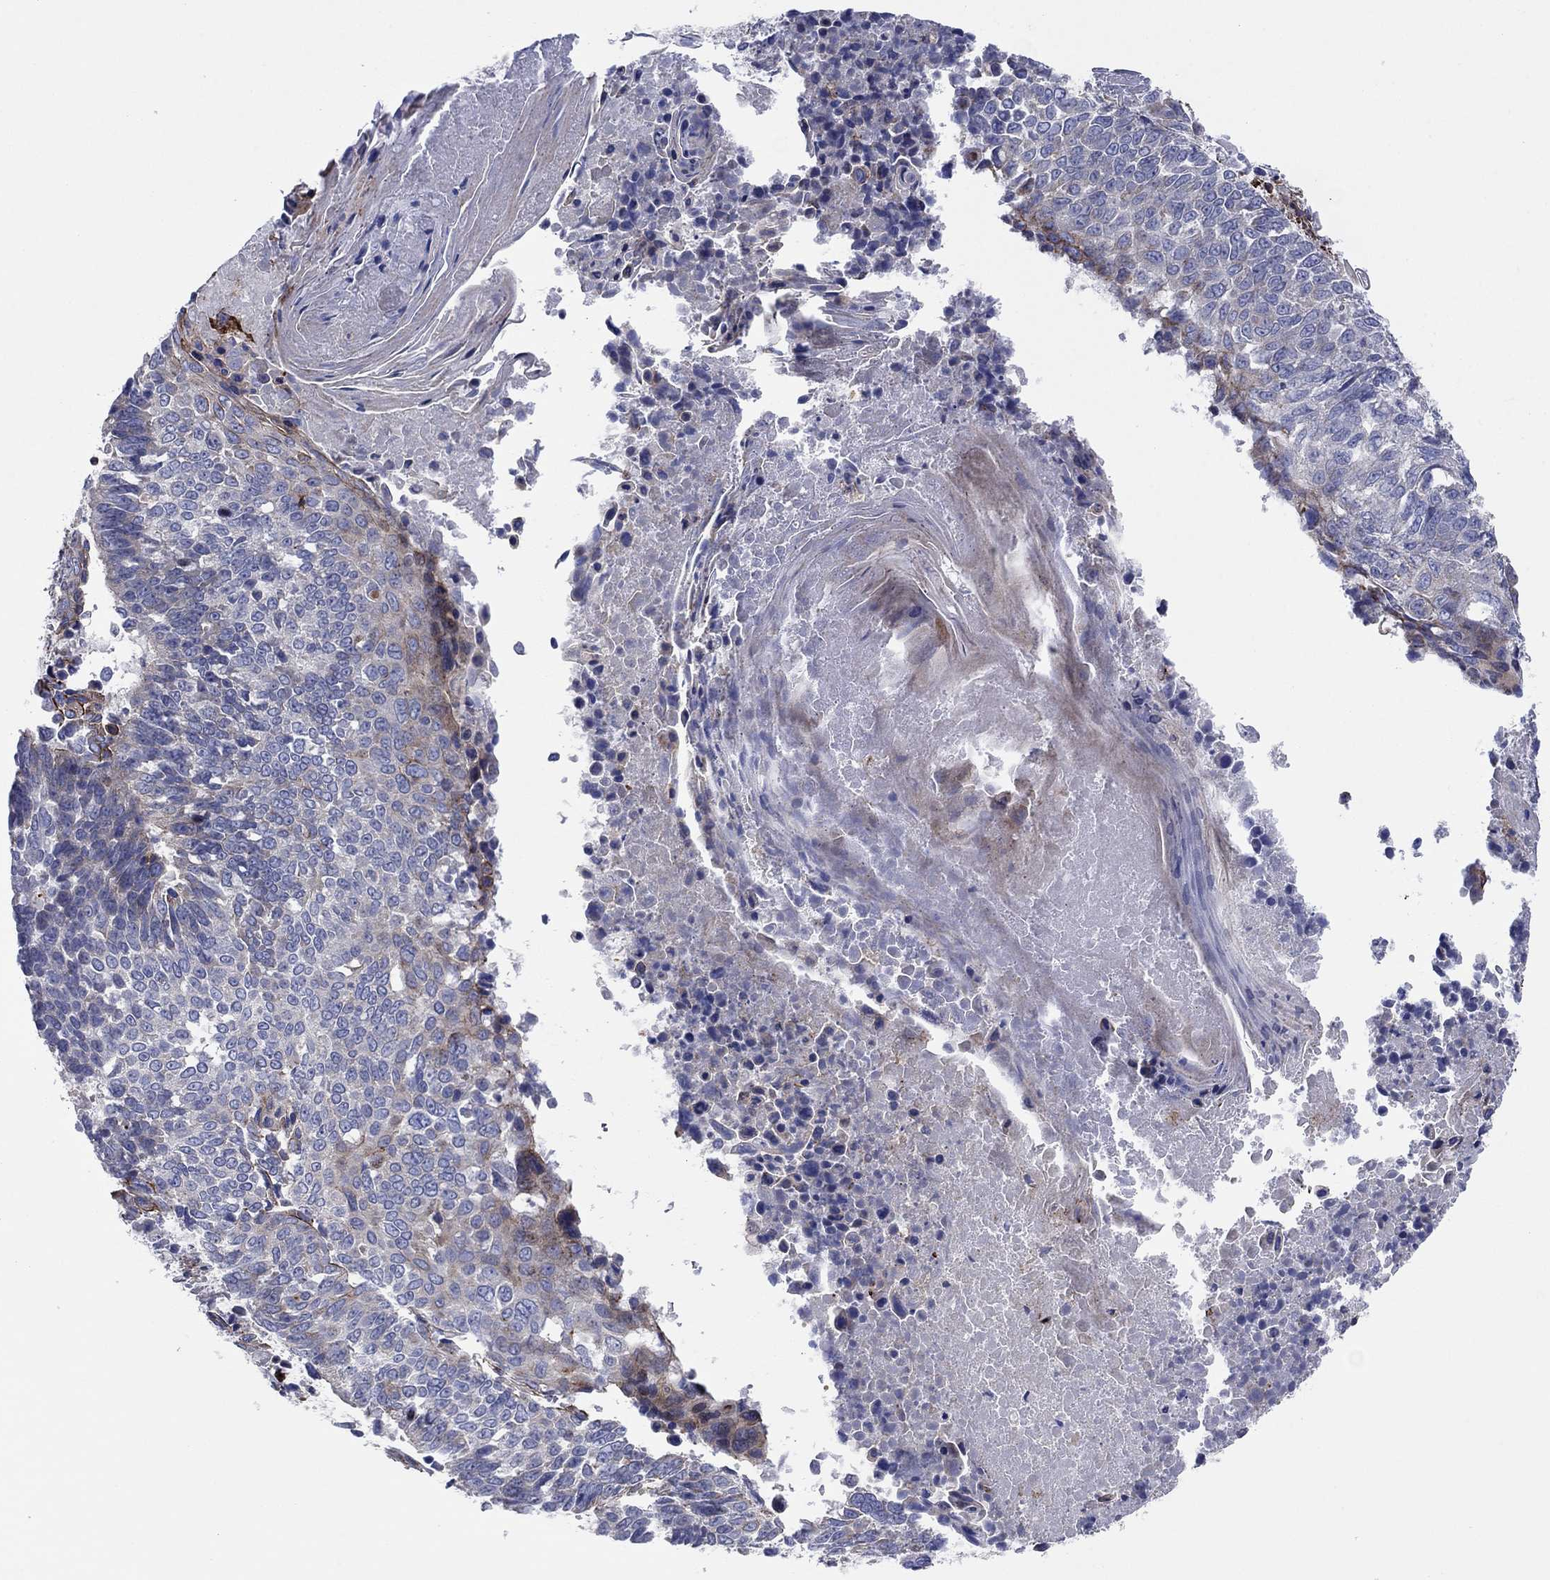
{"staining": {"intensity": "strong", "quantity": "<25%", "location": "cytoplasmic/membranous"}, "tissue": "lung cancer", "cell_type": "Tumor cells", "image_type": "cancer", "snomed": [{"axis": "morphology", "description": "Squamous cell carcinoma, NOS"}, {"axis": "topography", "description": "Lung"}], "caption": "Immunohistochemical staining of human squamous cell carcinoma (lung) exhibits strong cytoplasmic/membranous protein positivity in approximately <25% of tumor cells.", "gene": "PAG1", "patient": {"sex": "male", "age": 73}}